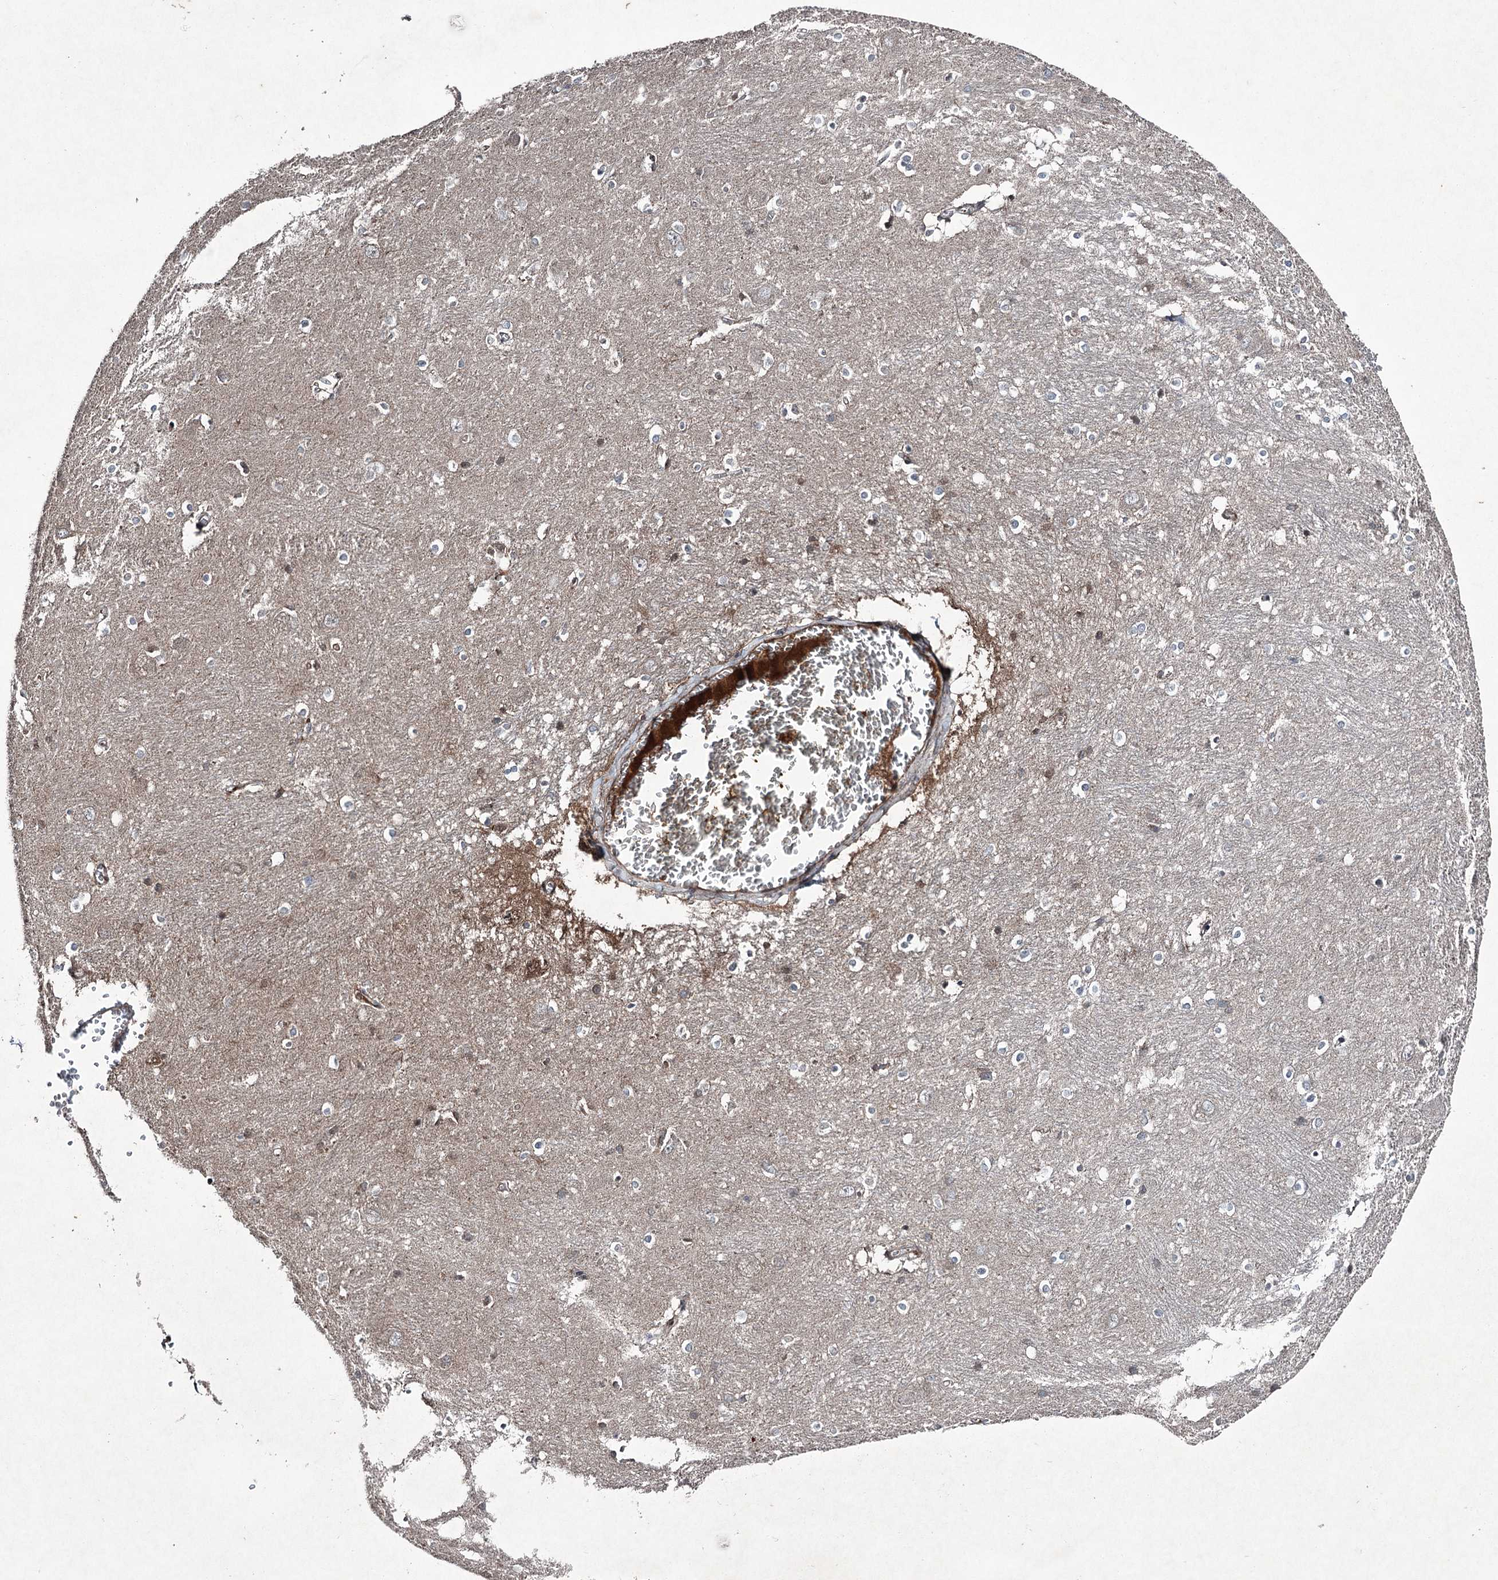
{"staining": {"intensity": "weak", "quantity": "<25%", "location": "cytoplasmic/membranous"}, "tissue": "caudate", "cell_type": "Glial cells", "image_type": "normal", "snomed": [{"axis": "morphology", "description": "Normal tissue, NOS"}, {"axis": "topography", "description": "Lateral ventricle wall"}], "caption": "Immunohistochemical staining of benign human caudate shows no significant positivity in glial cells. The staining is performed using DAB brown chromogen with nuclei counter-stained in using hematoxylin.", "gene": "PGLYRP2", "patient": {"sex": "male", "age": 37}}